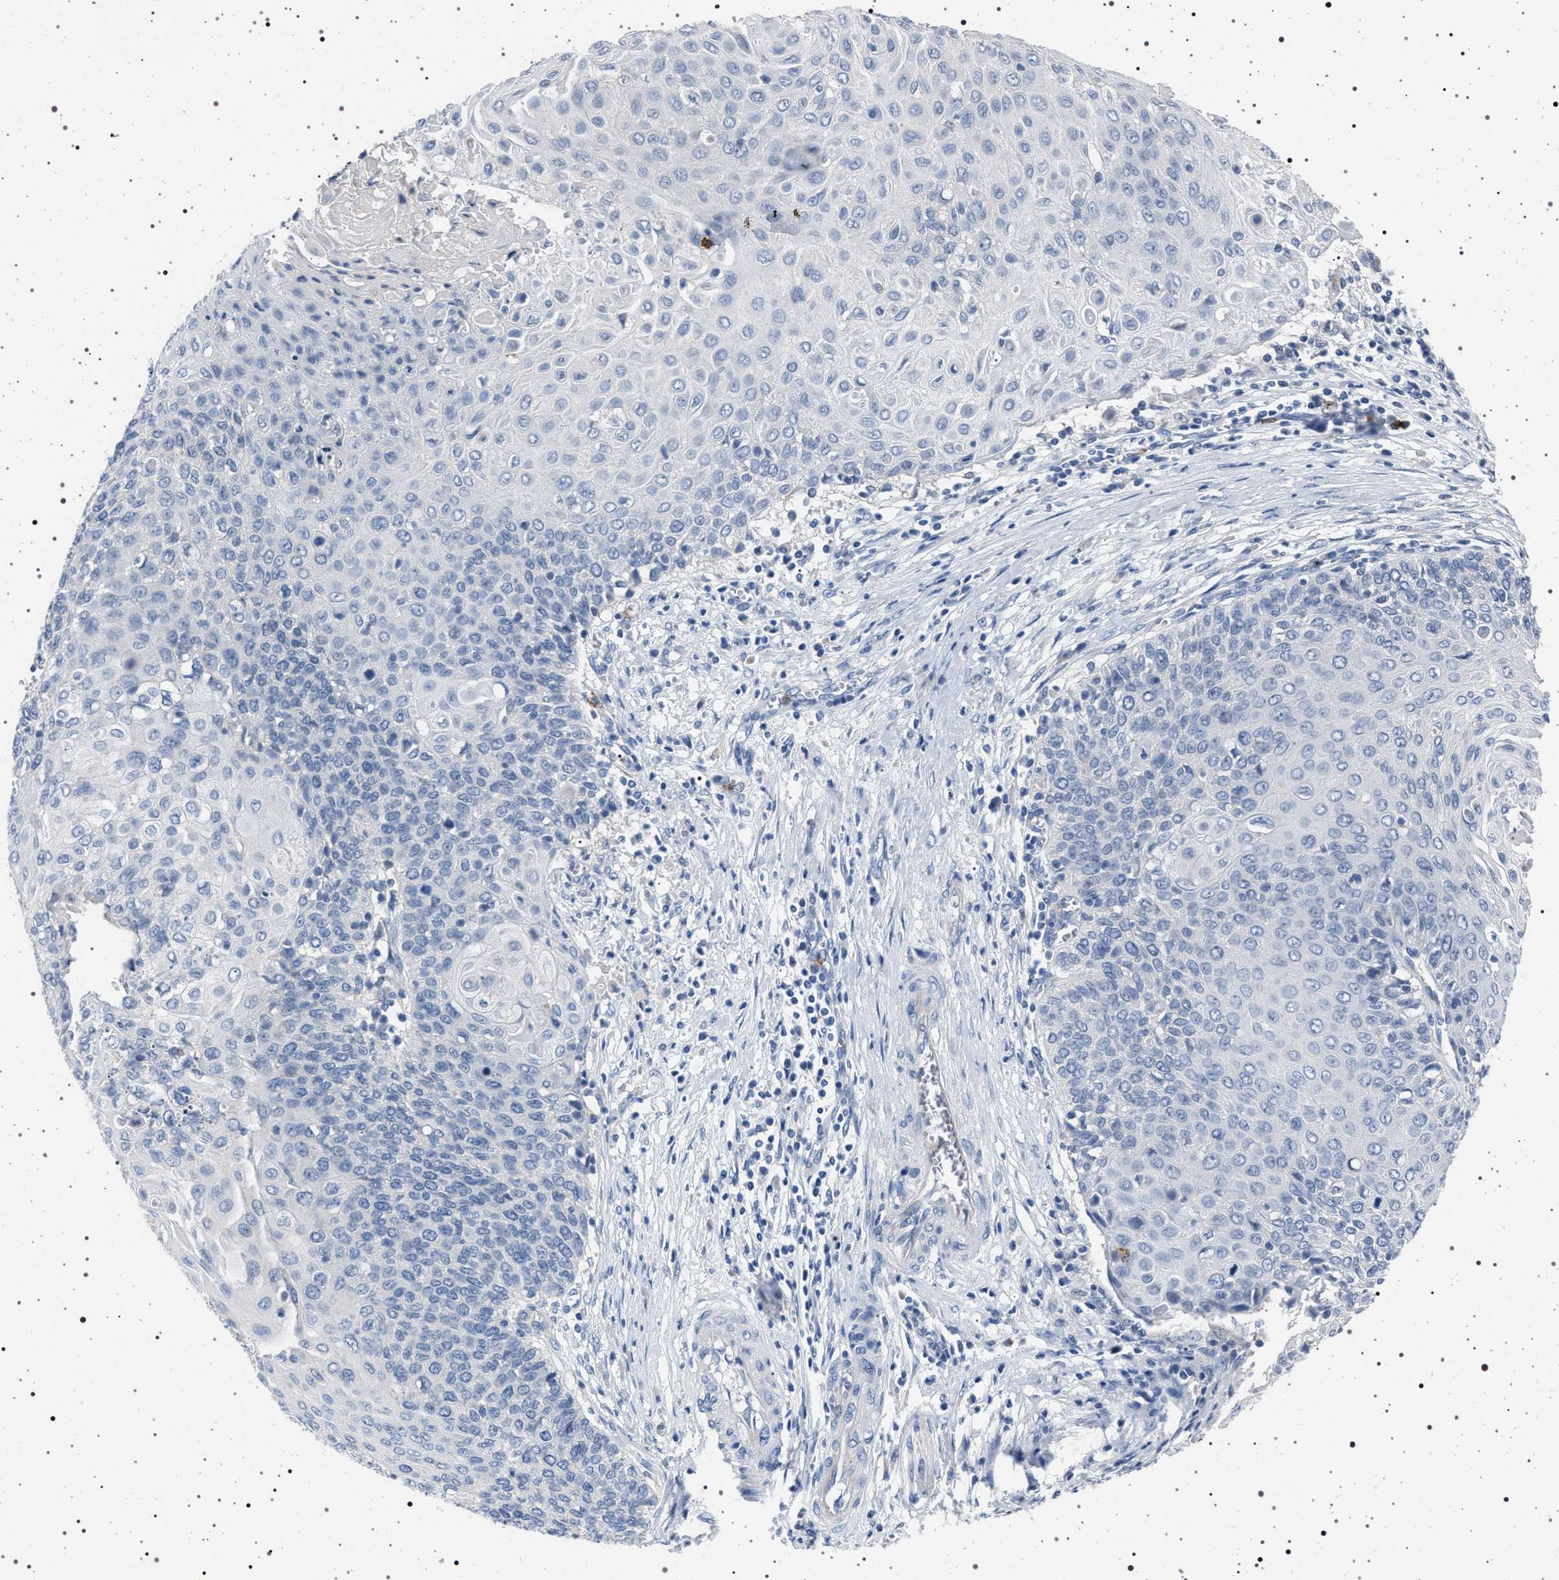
{"staining": {"intensity": "negative", "quantity": "none", "location": "none"}, "tissue": "cervical cancer", "cell_type": "Tumor cells", "image_type": "cancer", "snomed": [{"axis": "morphology", "description": "Squamous cell carcinoma, NOS"}, {"axis": "topography", "description": "Cervix"}], "caption": "IHC of cervical squamous cell carcinoma exhibits no expression in tumor cells.", "gene": "NAT9", "patient": {"sex": "female", "age": 39}}